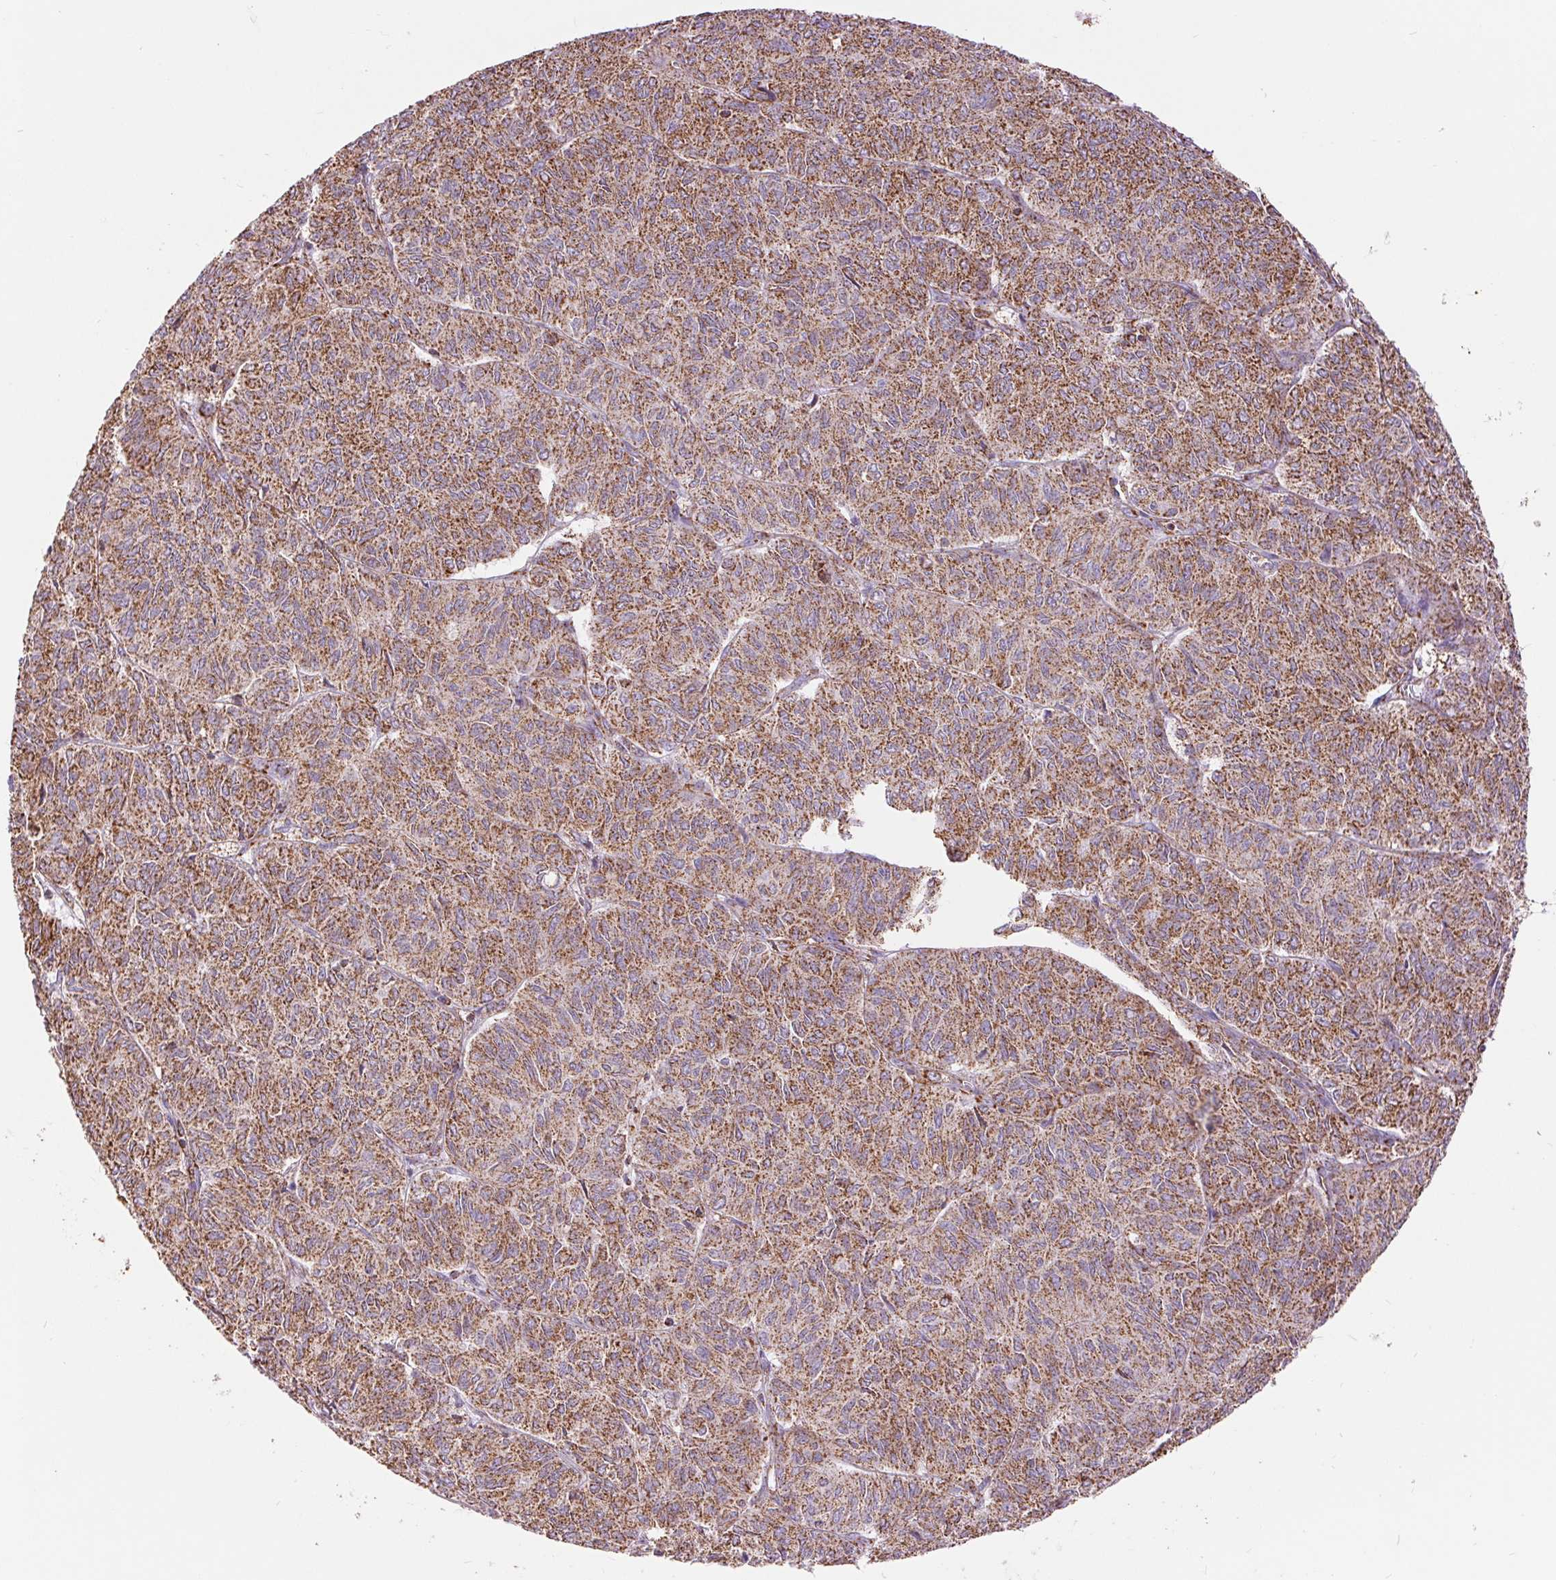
{"staining": {"intensity": "moderate", "quantity": ">75%", "location": "cytoplasmic/membranous"}, "tissue": "ovarian cancer", "cell_type": "Tumor cells", "image_type": "cancer", "snomed": [{"axis": "morphology", "description": "Carcinoma, endometroid"}, {"axis": "topography", "description": "Ovary"}], "caption": "Immunohistochemistry (IHC) (DAB (3,3'-diaminobenzidine)) staining of ovarian cancer (endometroid carcinoma) exhibits moderate cytoplasmic/membranous protein expression in approximately >75% of tumor cells.", "gene": "ATP5PB", "patient": {"sex": "female", "age": 80}}